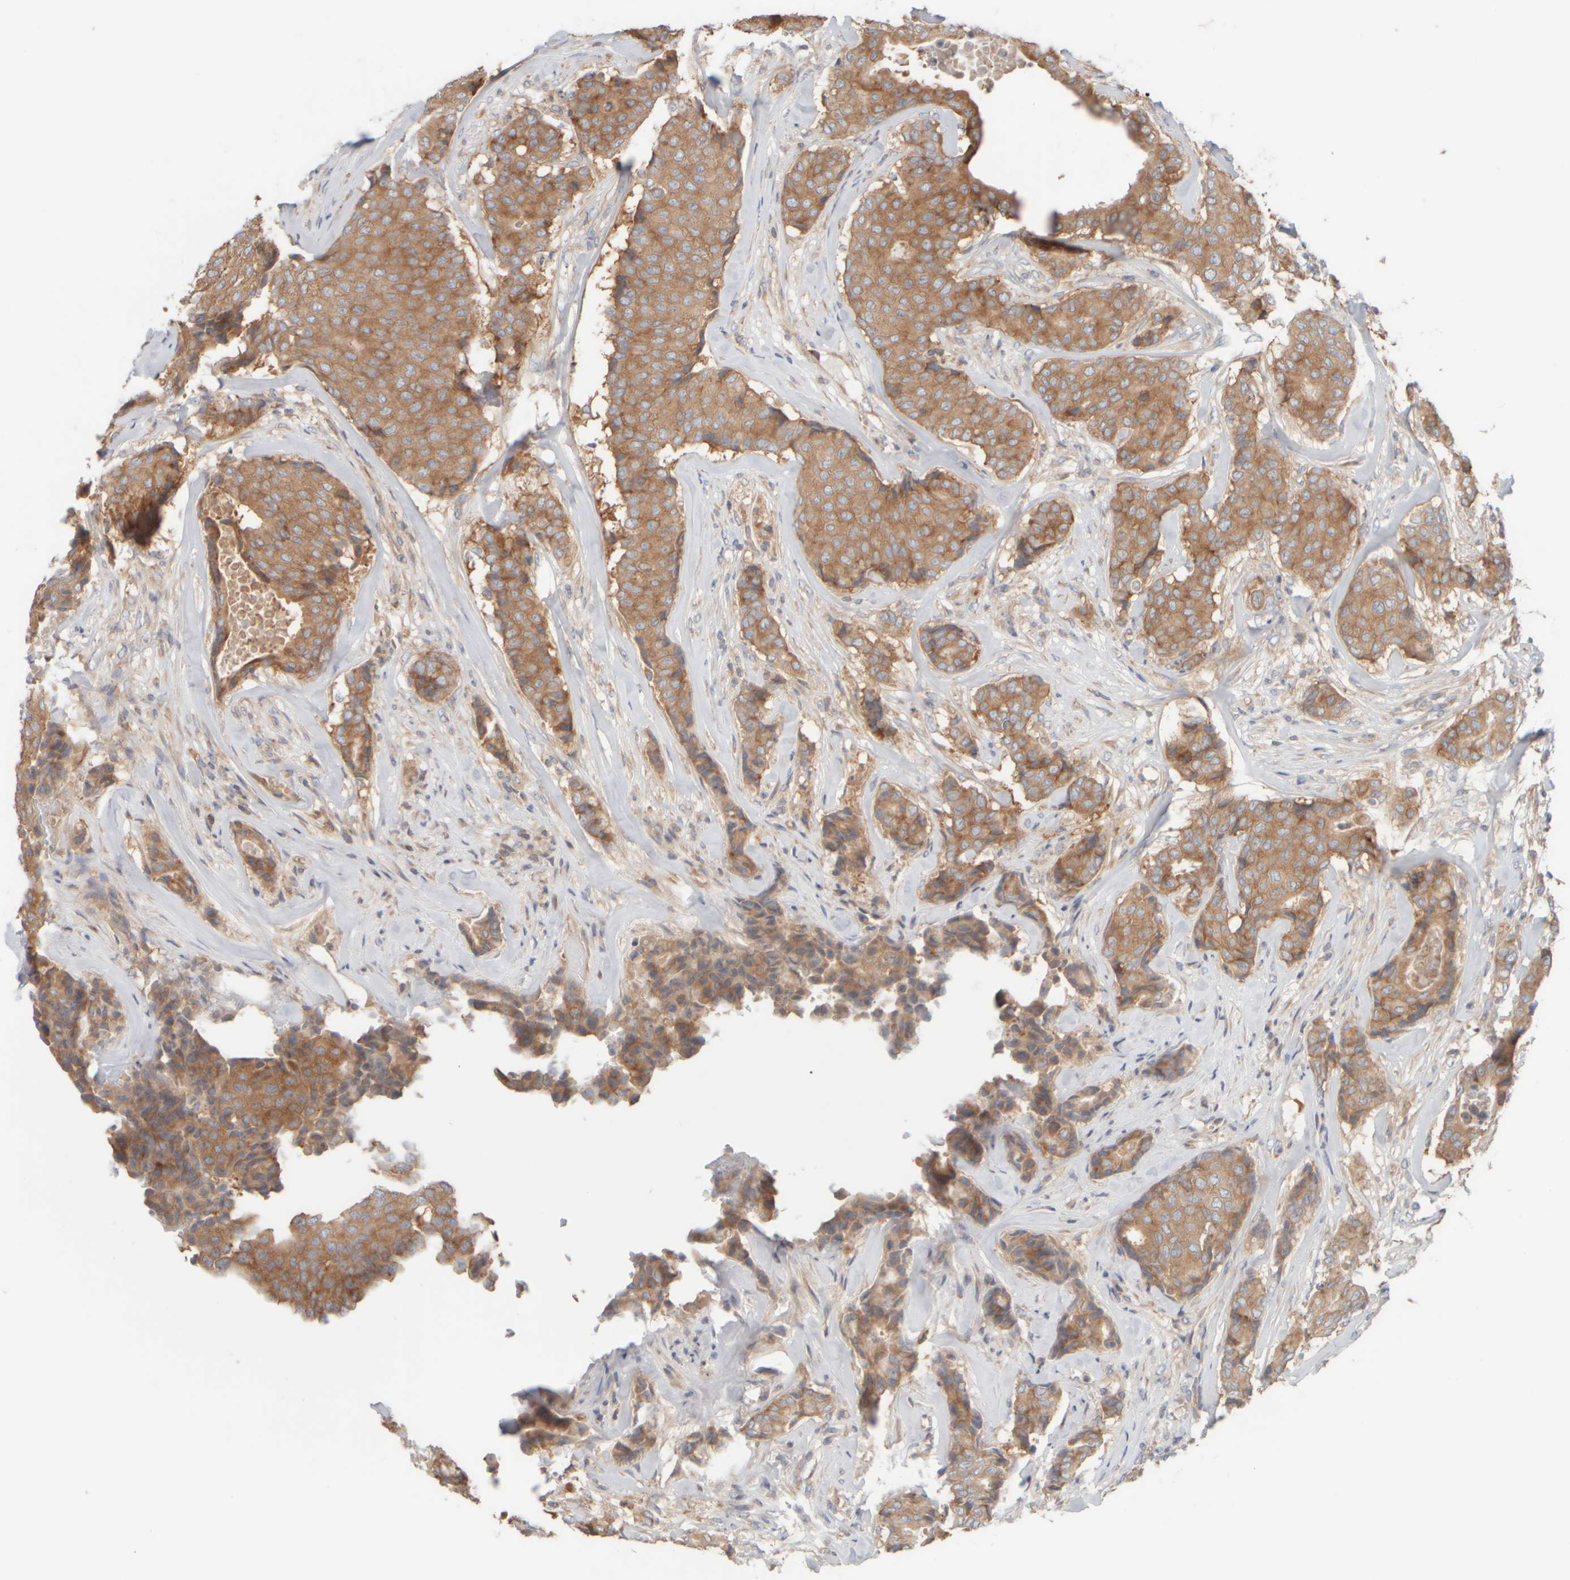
{"staining": {"intensity": "moderate", "quantity": ">75%", "location": "cytoplasmic/membranous"}, "tissue": "breast cancer", "cell_type": "Tumor cells", "image_type": "cancer", "snomed": [{"axis": "morphology", "description": "Duct carcinoma"}, {"axis": "topography", "description": "Breast"}], "caption": "Tumor cells reveal moderate cytoplasmic/membranous staining in about >75% of cells in intraductal carcinoma (breast).", "gene": "EIF2B3", "patient": {"sex": "female", "age": 75}}